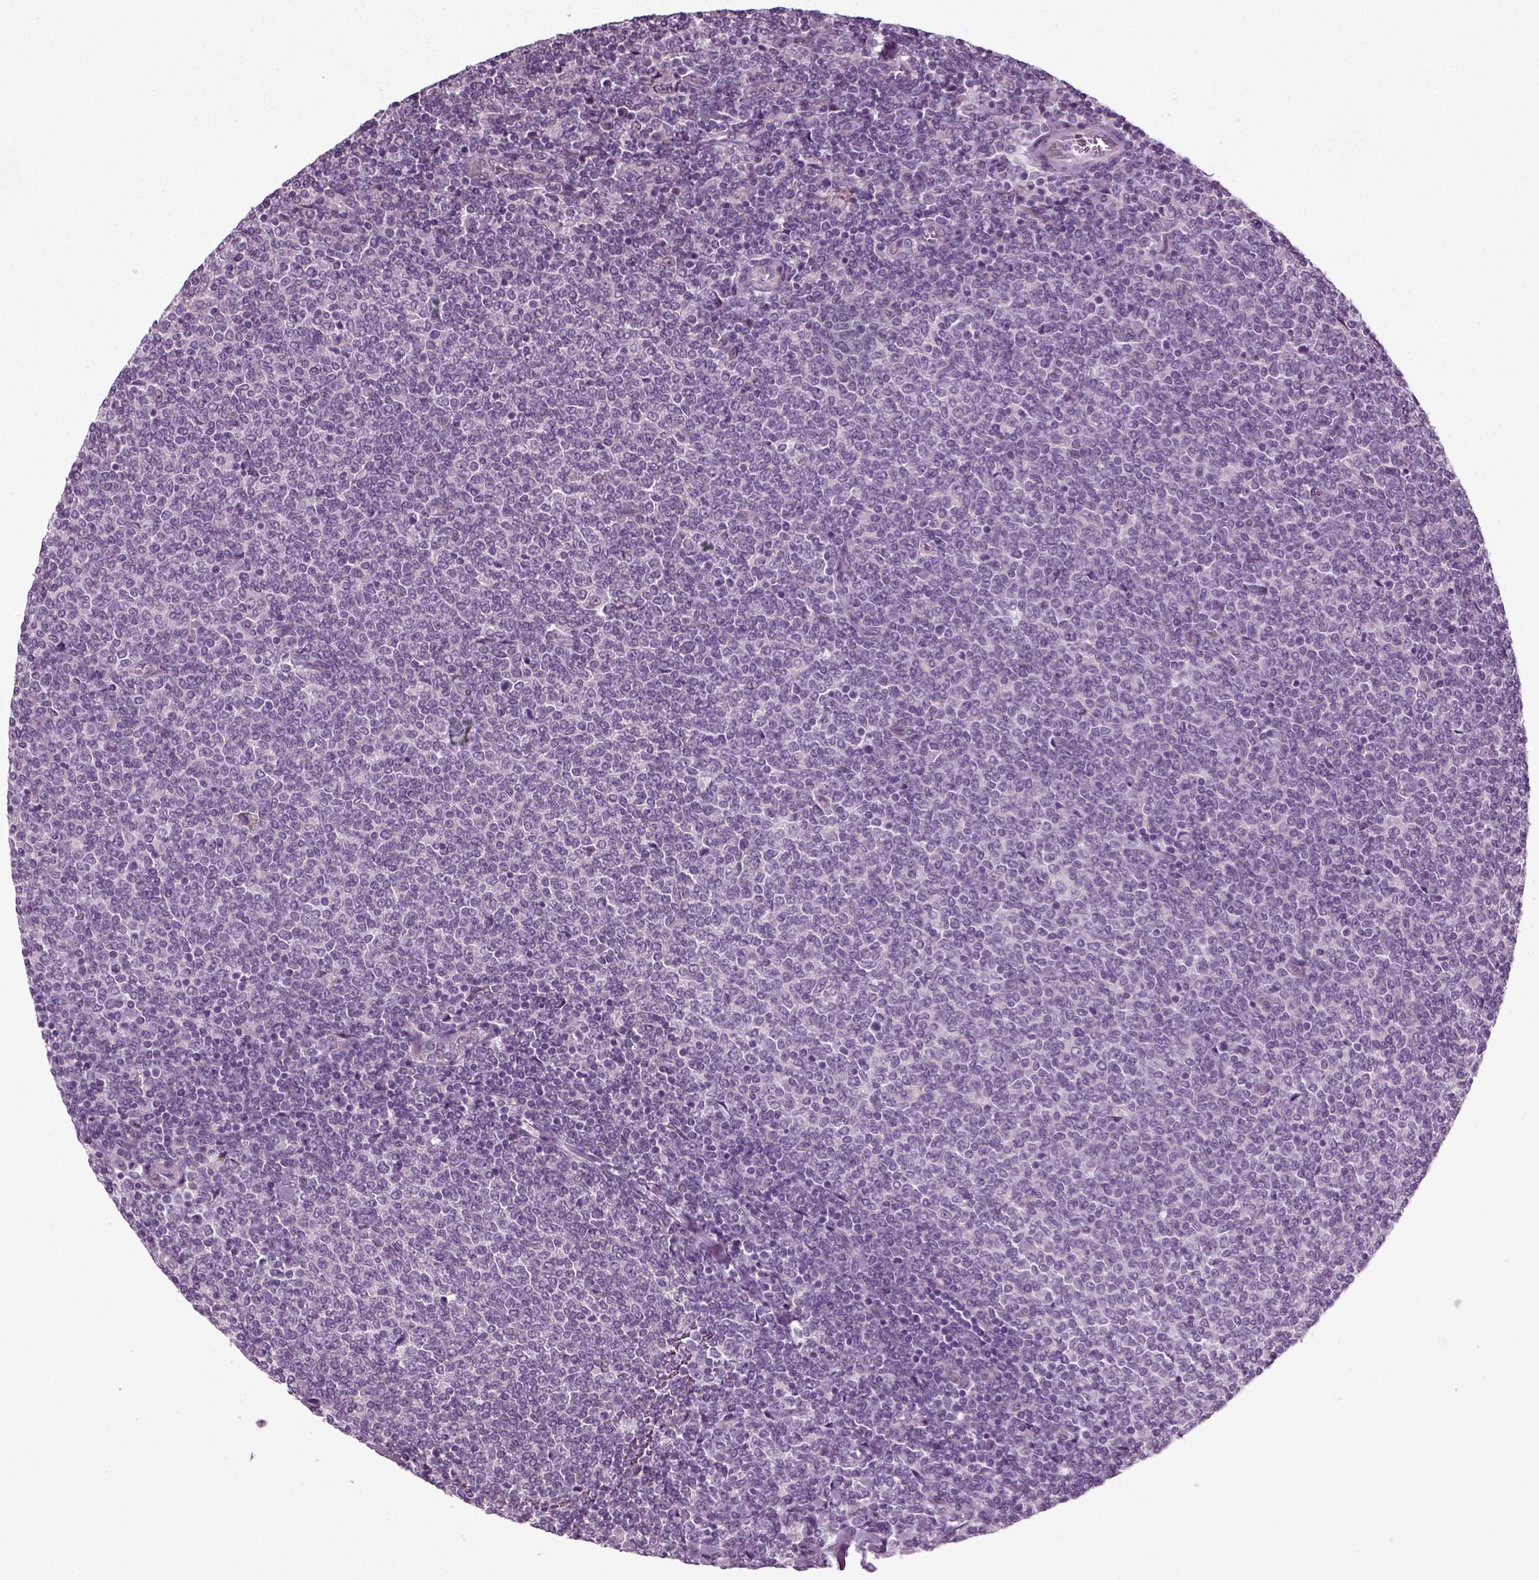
{"staining": {"intensity": "negative", "quantity": "none", "location": "none"}, "tissue": "lymphoma", "cell_type": "Tumor cells", "image_type": "cancer", "snomed": [{"axis": "morphology", "description": "Malignant lymphoma, non-Hodgkin's type, Low grade"}, {"axis": "topography", "description": "Lymph node"}], "caption": "DAB immunohistochemical staining of lymphoma shows no significant positivity in tumor cells.", "gene": "SCG5", "patient": {"sex": "male", "age": 52}}